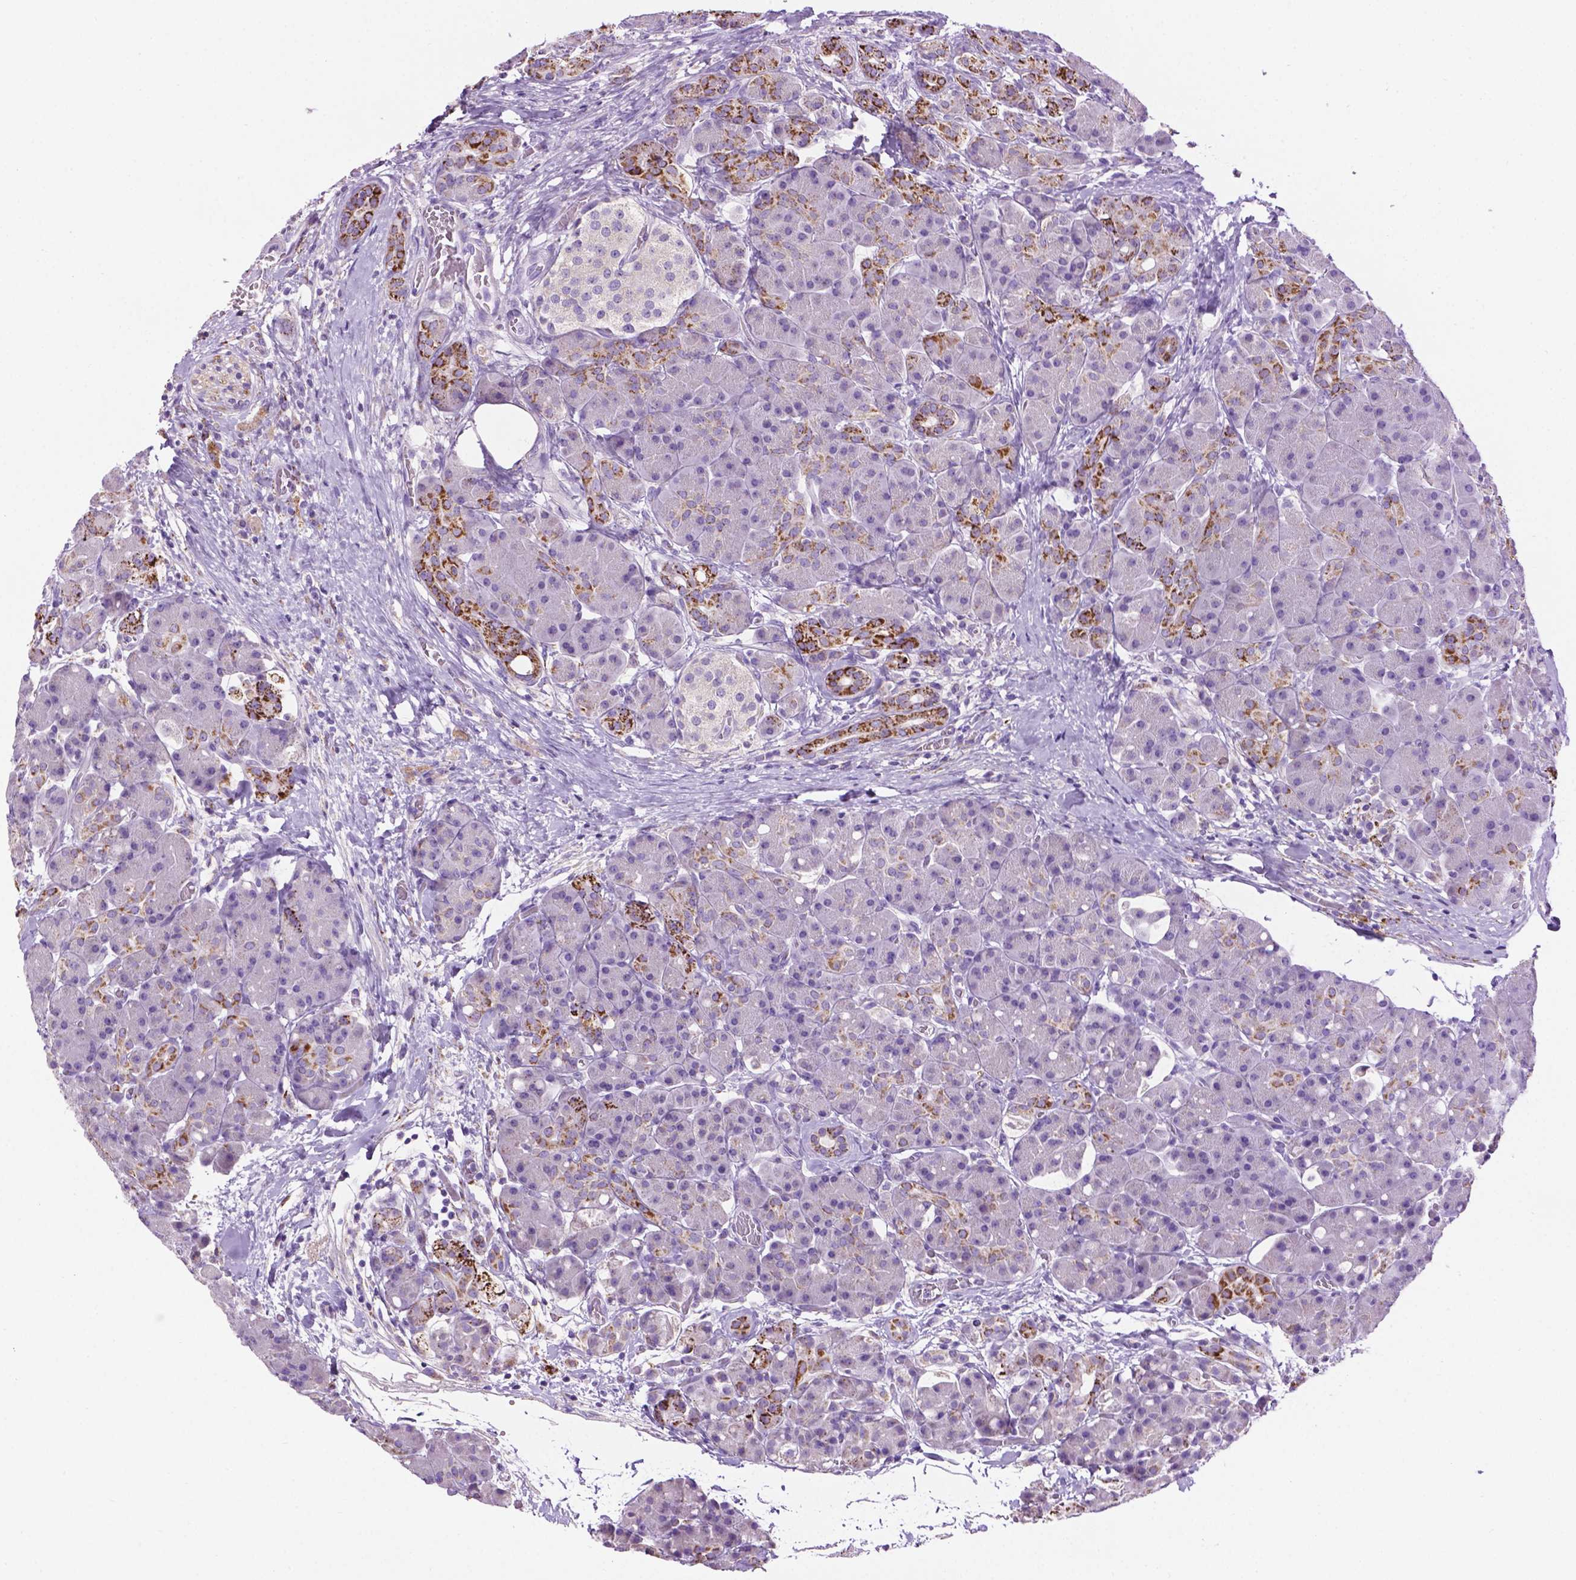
{"staining": {"intensity": "moderate", "quantity": "<25%", "location": "cytoplasmic/membranous"}, "tissue": "pancreas", "cell_type": "Exocrine glandular cells", "image_type": "normal", "snomed": [{"axis": "morphology", "description": "Normal tissue, NOS"}, {"axis": "topography", "description": "Pancreas"}], "caption": "A micrograph showing moderate cytoplasmic/membranous positivity in about <25% of exocrine glandular cells in unremarkable pancreas, as visualized by brown immunohistochemical staining.", "gene": "TMEM132E", "patient": {"sex": "male", "age": 55}}